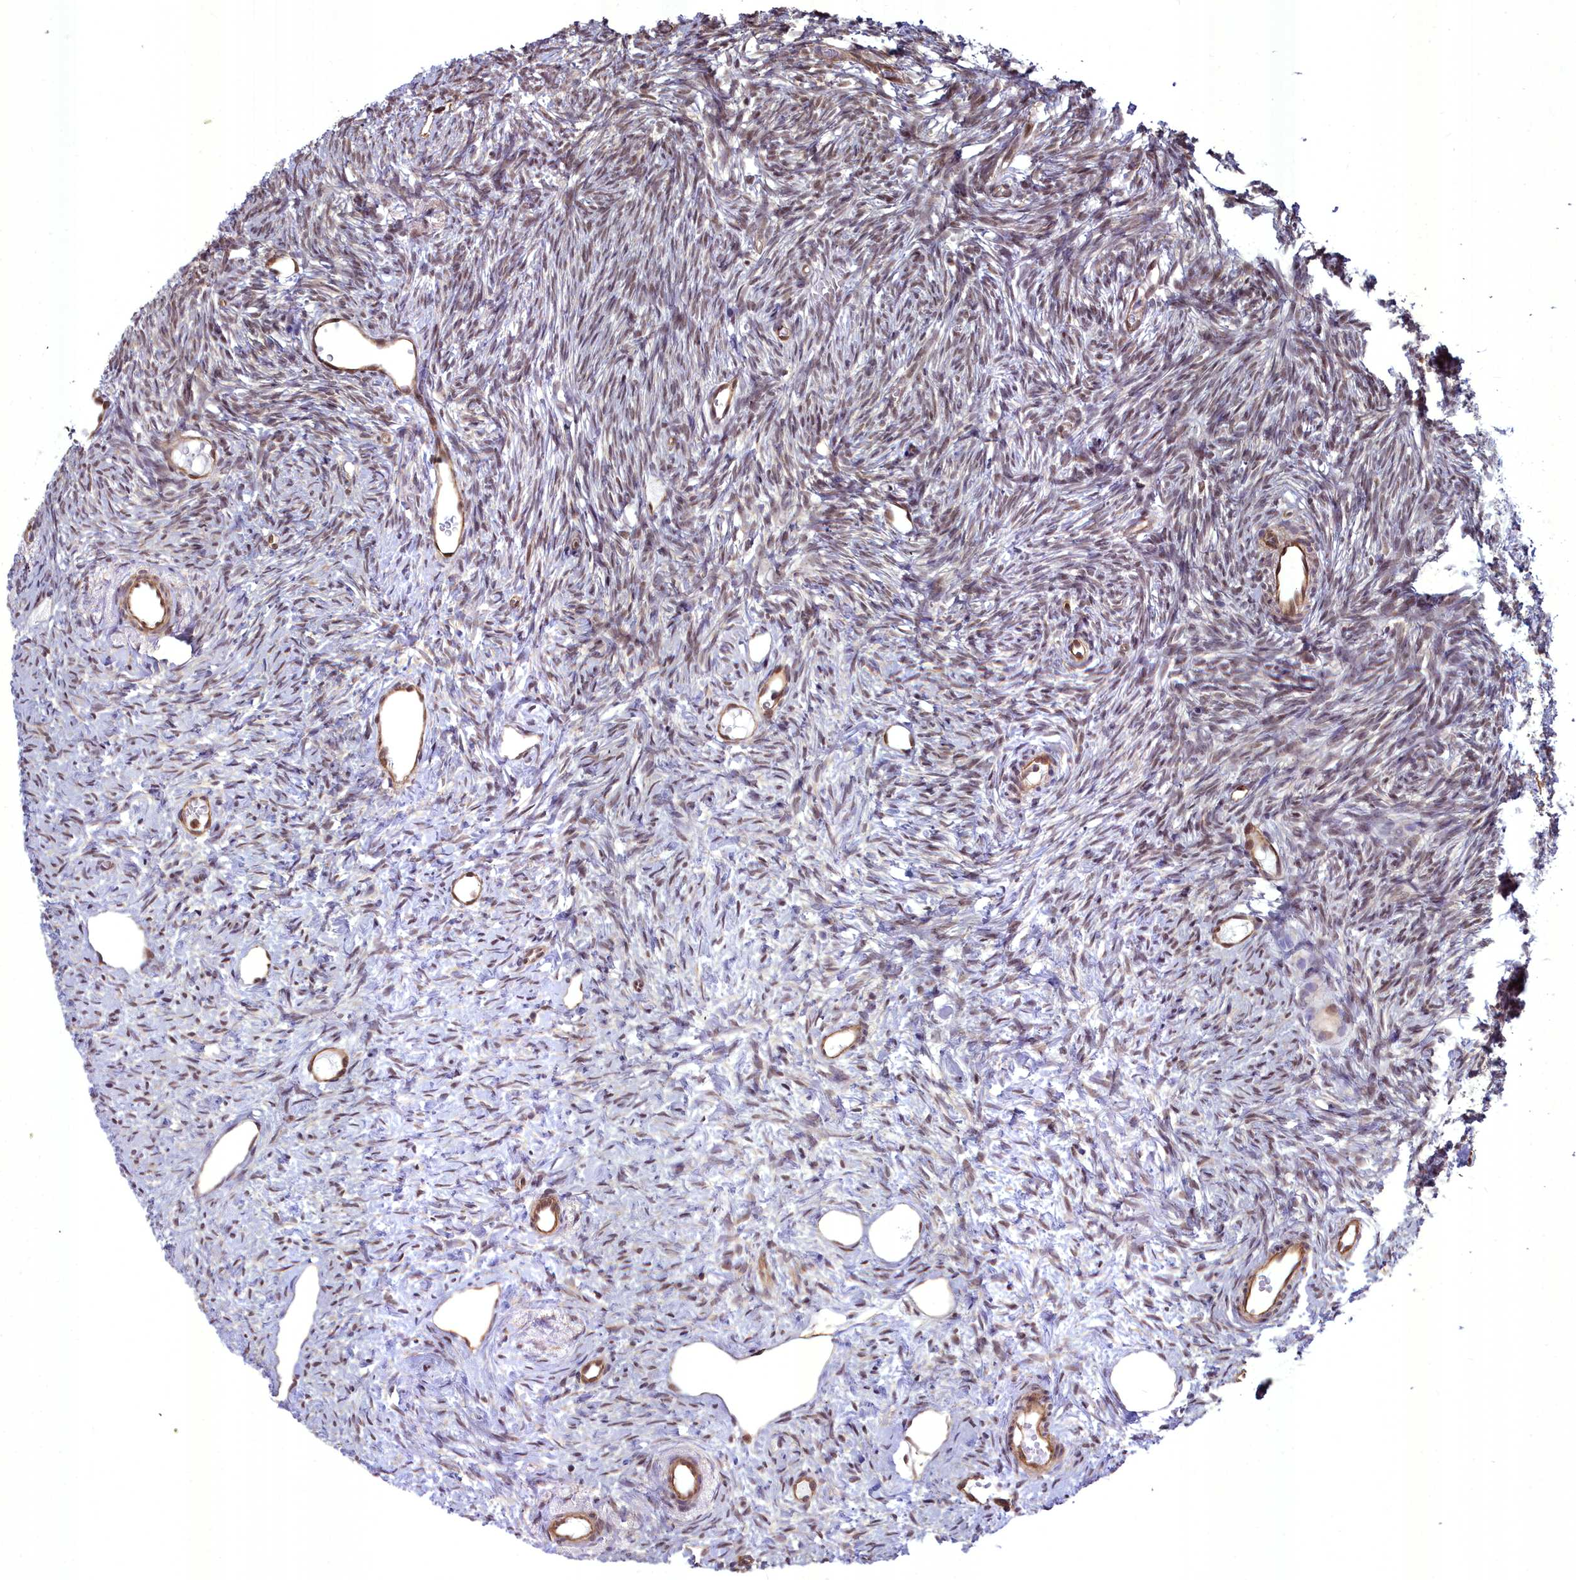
{"staining": {"intensity": "moderate", "quantity": ">75%", "location": "nuclear"}, "tissue": "ovary", "cell_type": "Ovarian stroma cells", "image_type": "normal", "snomed": [{"axis": "morphology", "description": "Normal tissue, NOS"}, {"axis": "topography", "description": "Ovary"}], "caption": "Immunohistochemical staining of benign ovary demonstrates moderate nuclear protein positivity in approximately >75% of ovarian stroma cells. (DAB IHC, brown staining for protein, blue staining for nuclei).", "gene": "YJU2", "patient": {"sex": "female", "age": 51}}